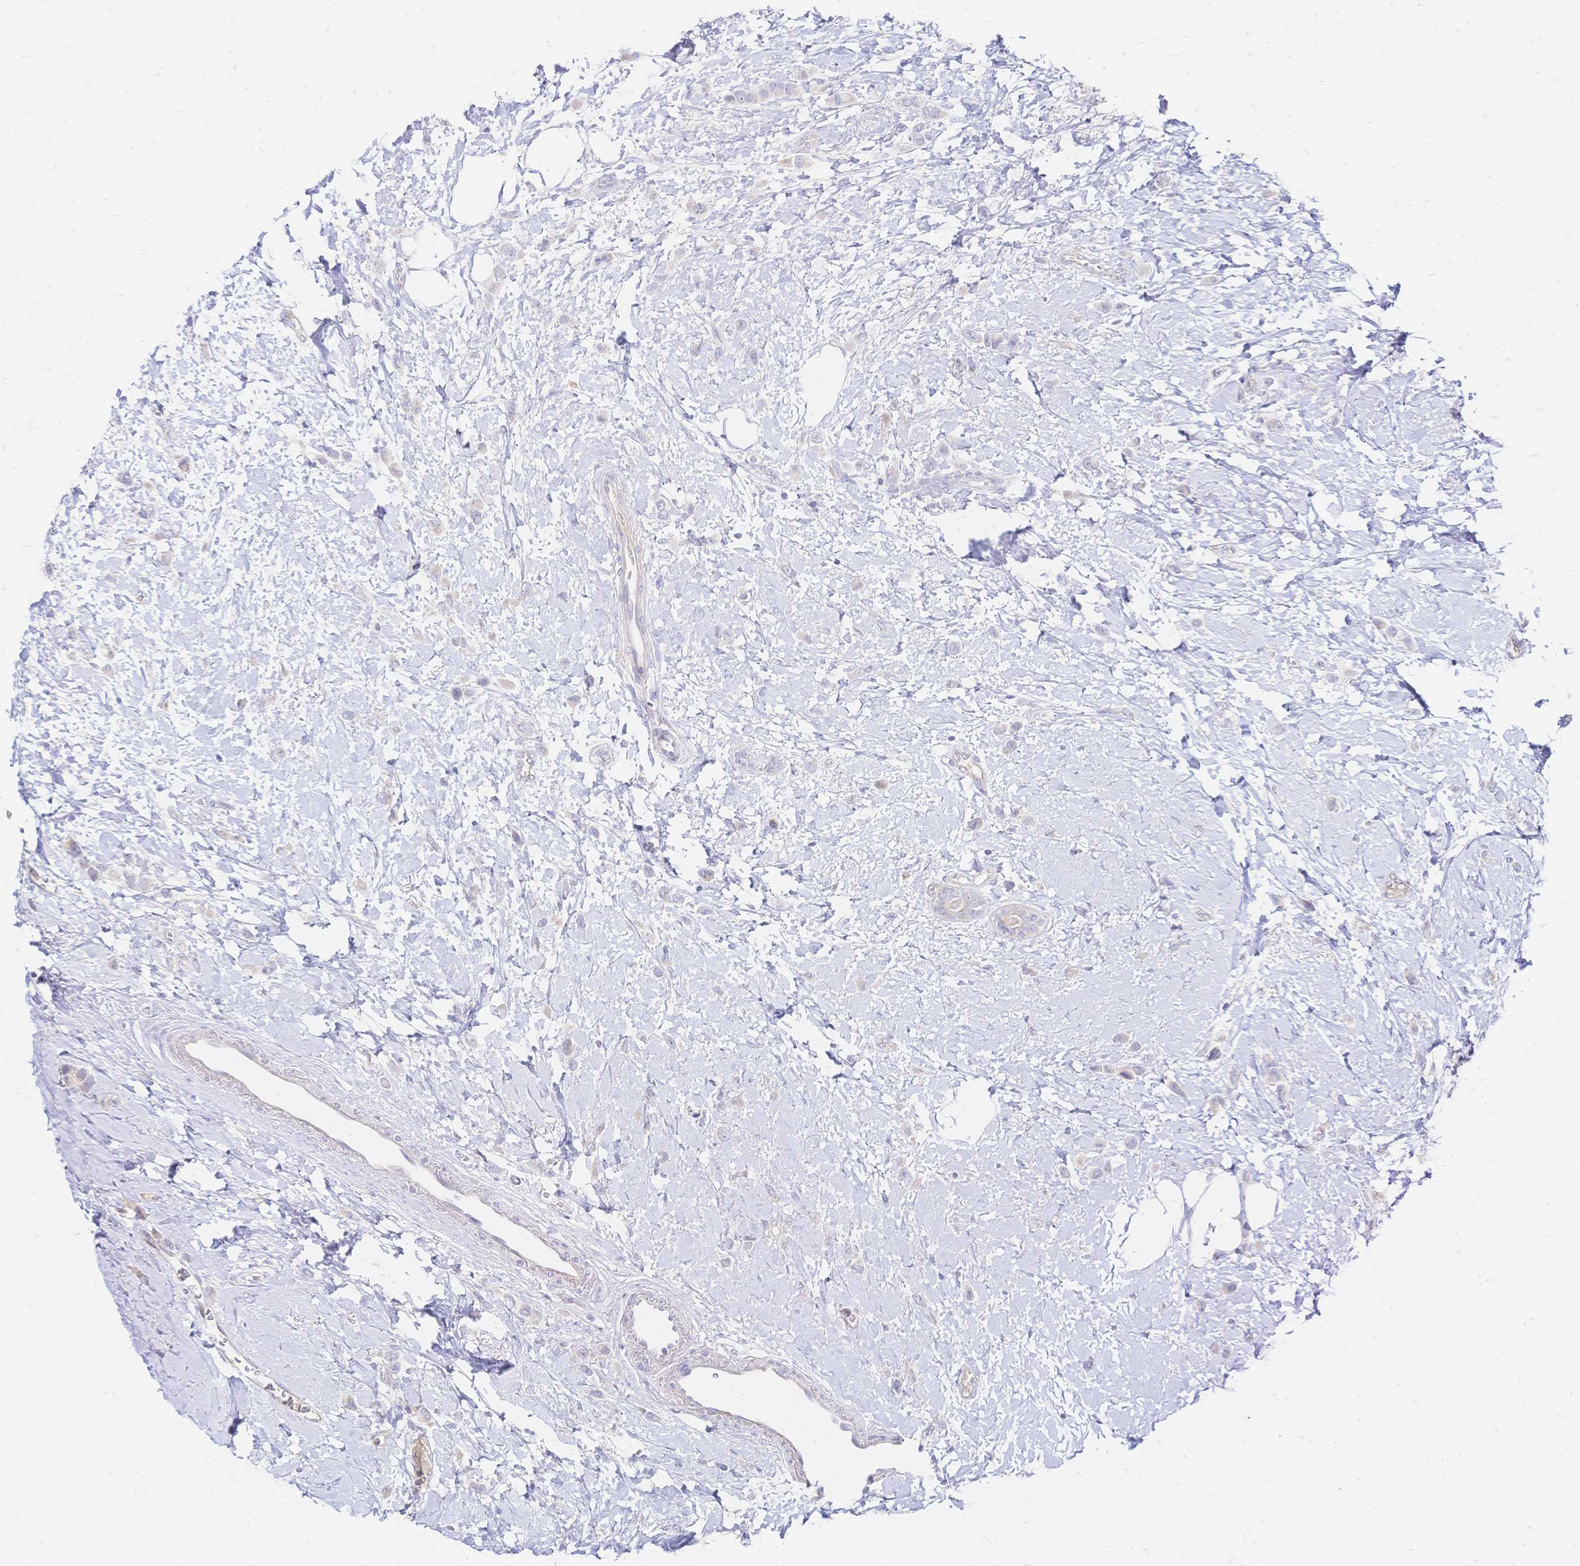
{"staining": {"intensity": "negative", "quantity": "none", "location": "none"}, "tissue": "breast cancer", "cell_type": "Tumor cells", "image_type": "cancer", "snomed": [{"axis": "morphology", "description": "Lobular carcinoma"}, {"axis": "topography", "description": "Breast"}], "caption": "This is an immunohistochemistry (IHC) micrograph of breast lobular carcinoma. There is no positivity in tumor cells.", "gene": "VWC2L", "patient": {"sex": "female", "age": 66}}